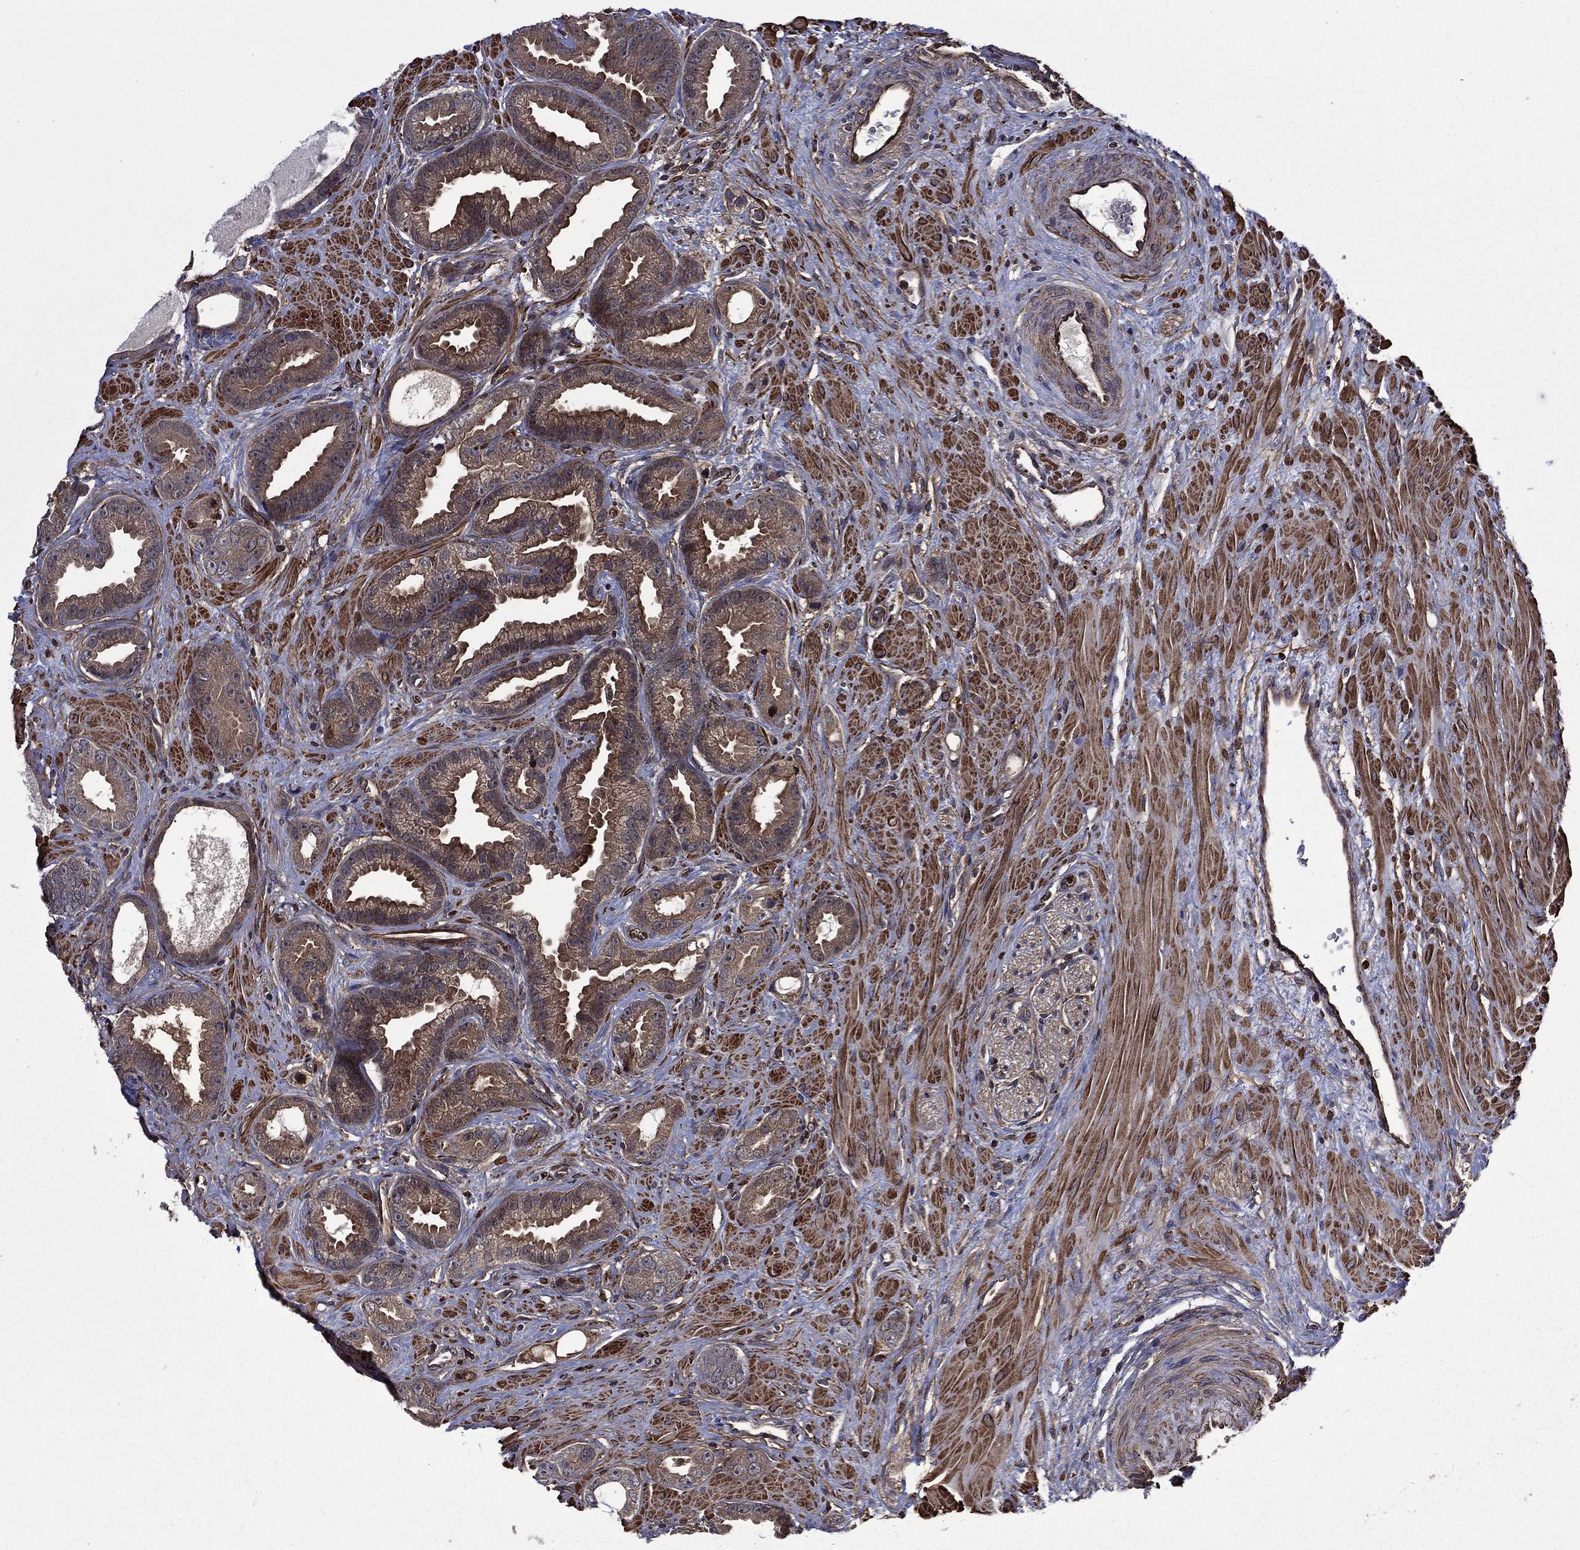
{"staining": {"intensity": "moderate", "quantity": "<25%", "location": "cytoplasmic/membranous"}, "tissue": "prostate cancer", "cell_type": "Tumor cells", "image_type": "cancer", "snomed": [{"axis": "morphology", "description": "Adenocarcinoma, Low grade"}, {"axis": "topography", "description": "Prostate"}], "caption": "IHC of prostate cancer demonstrates low levels of moderate cytoplasmic/membranous expression in approximately <25% of tumor cells.", "gene": "PLPP3", "patient": {"sex": "male", "age": 68}}